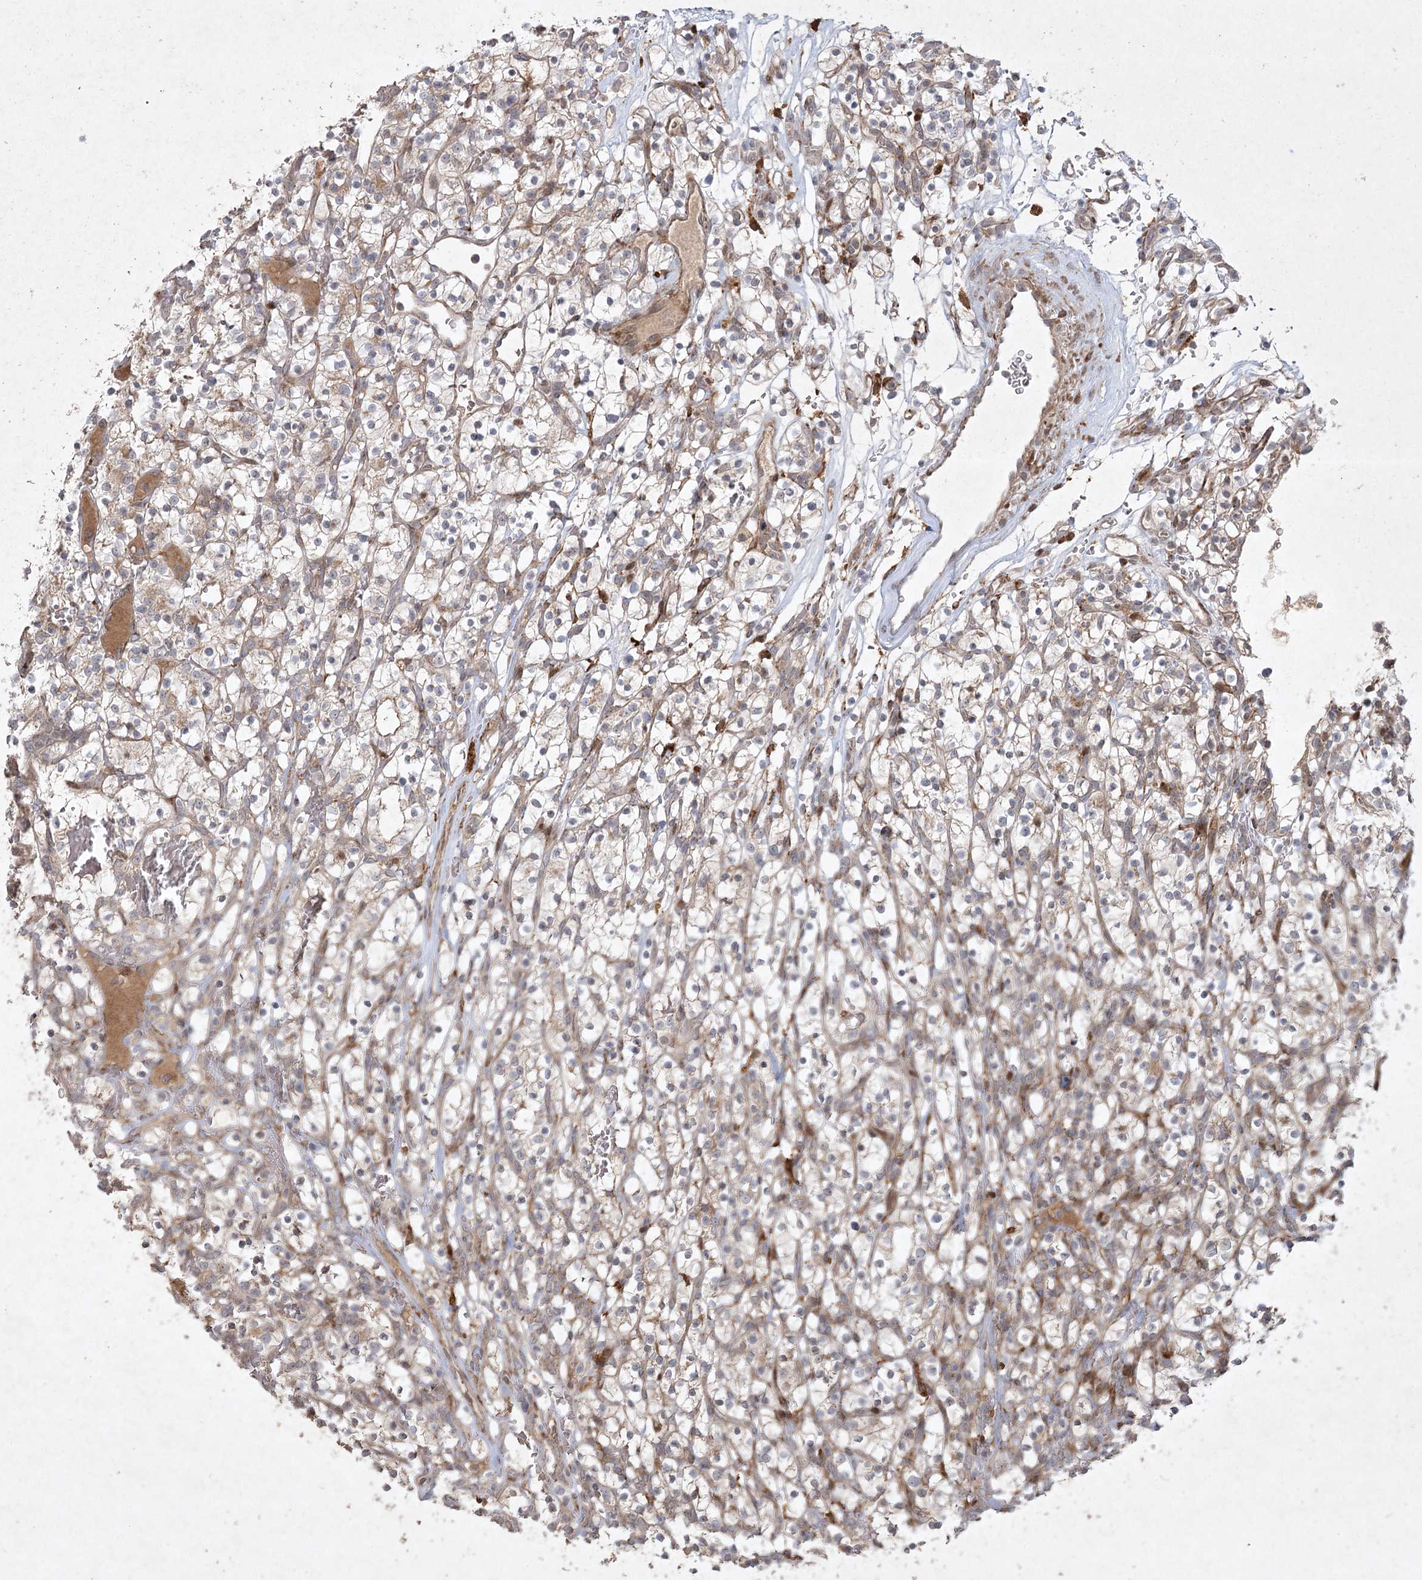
{"staining": {"intensity": "weak", "quantity": "25%-75%", "location": "cytoplasmic/membranous"}, "tissue": "renal cancer", "cell_type": "Tumor cells", "image_type": "cancer", "snomed": [{"axis": "morphology", "description": "Adenocarcinoma, NOS"}, {"axis": "topography", "description": "Kidney"}], "caption": "The micrograph reveals a brown stain indicating the presence of a protein in the cytoplasmic/membranous of tumor cells in renal adenocarcinoma.", "gene": "KBTBD4", "patient": {"sex": "female", "age": 57}}